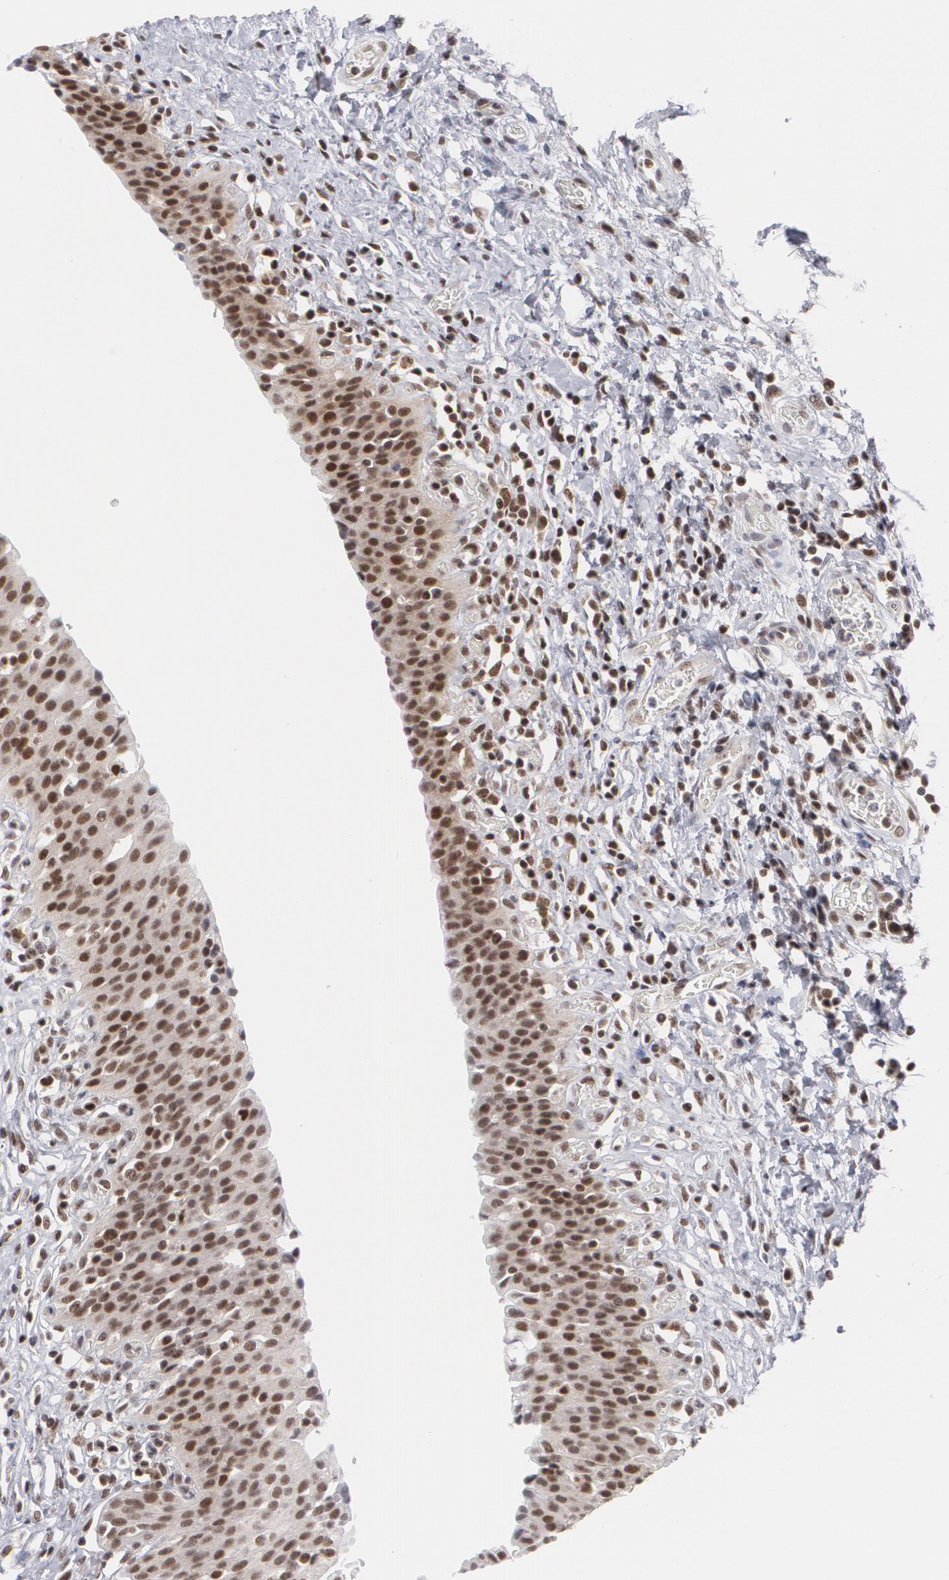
{"staining": {"intensity": "strong", "quantity": ">75%", "location": "nuclear"}, "tissue": "urinary bladder", "cell_type": "Urothelial cells", "image_type": "normal", "snomed": [{"axis": "morphology", "description": "Normal tissue, NOS"}, {"axis": "topography", "description": "Urinary bladder"}], "caption": "Brown immunohistochemical staining in unremarkable urinary bladder demonstrates strong nuclear positivity in about >75% of urothelial cells. (brown staining indicates protein expression, while blue staining denotes nuclei).", "gene": "MCL1", "patient": {"sex": "male", "age": 51}}